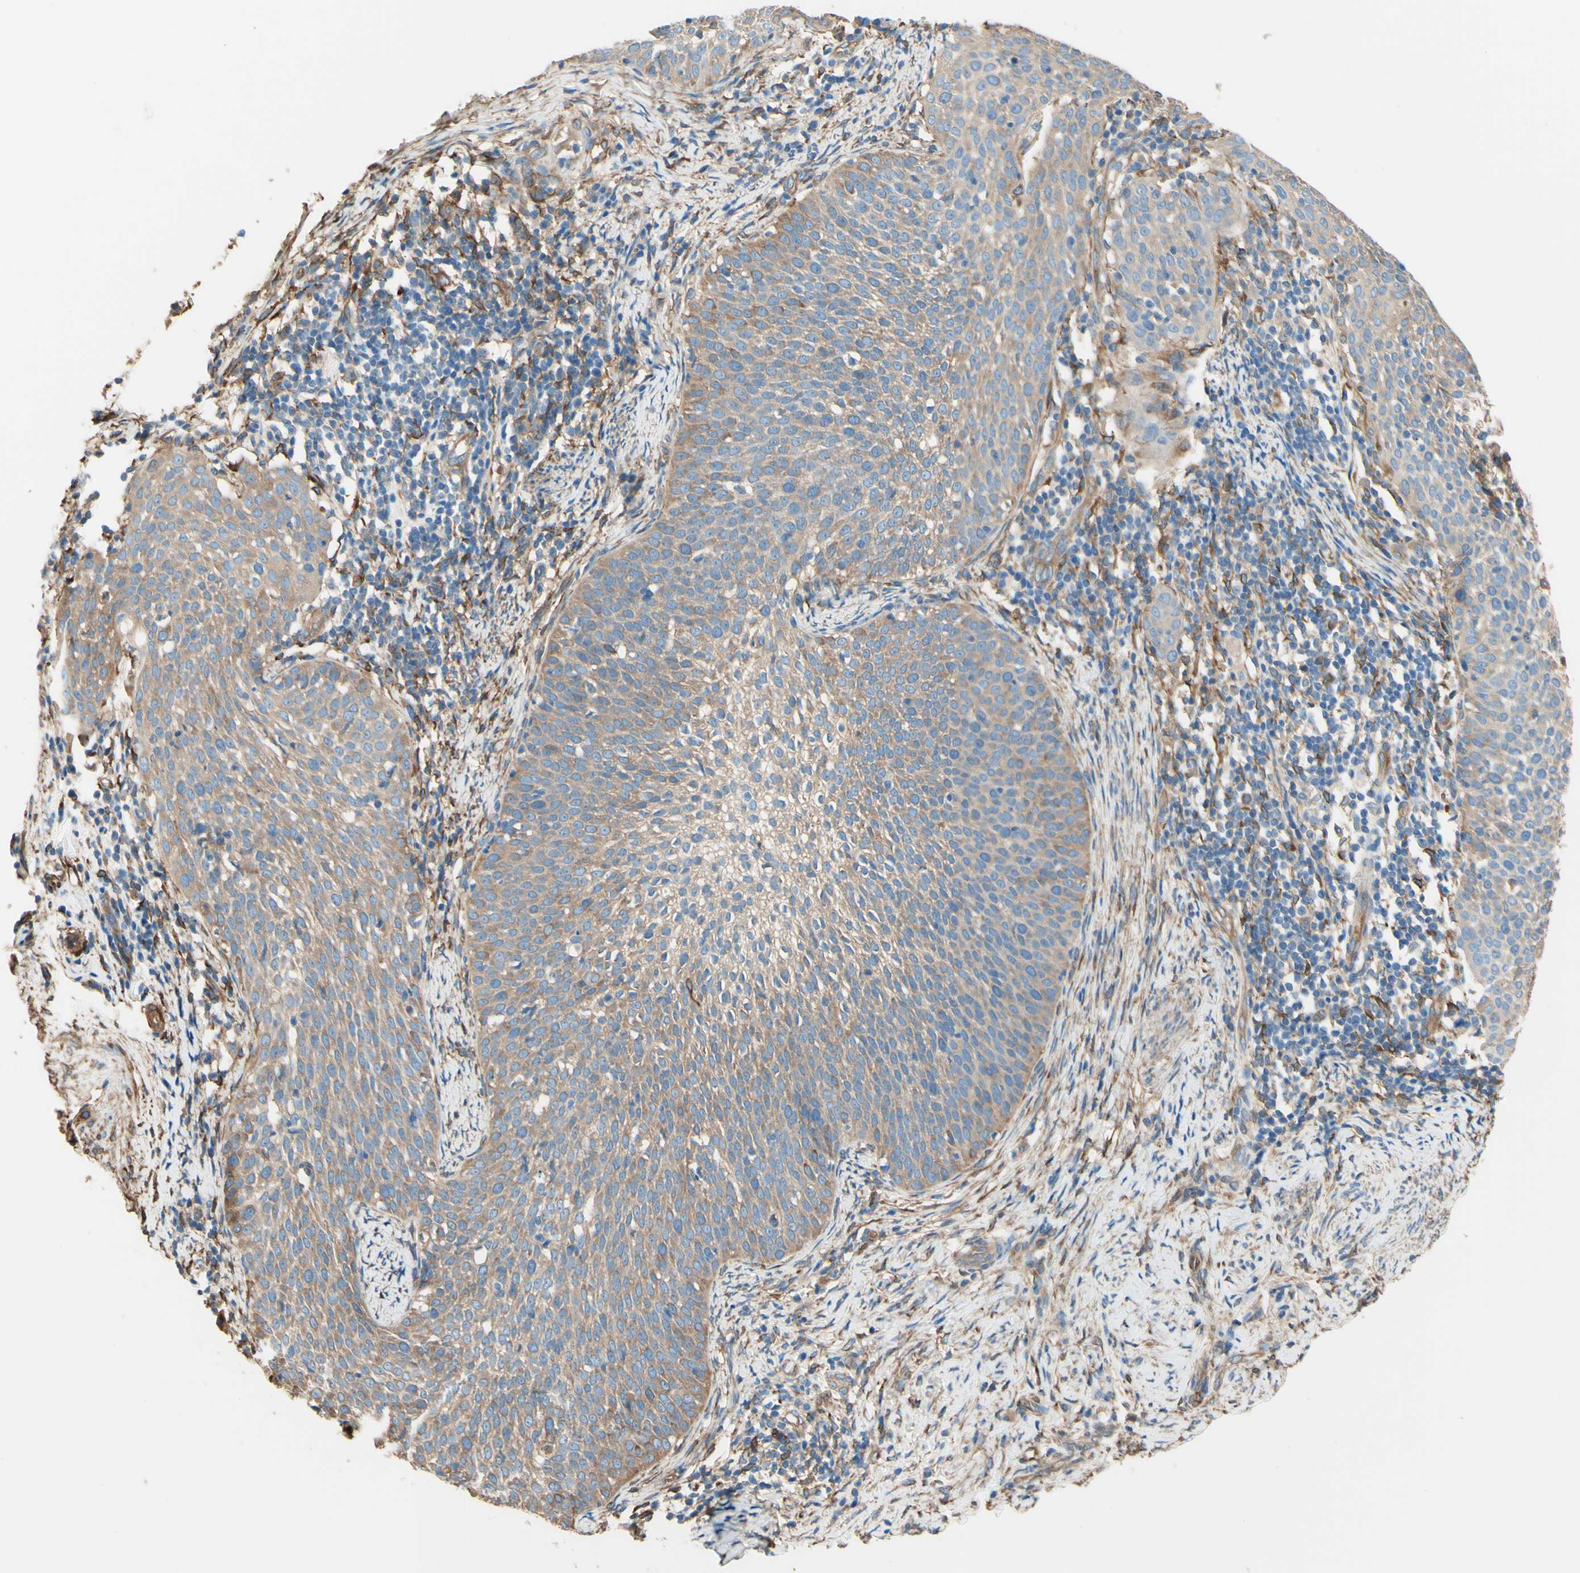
{"staining": {"intensity": "weak", "quantity": ">75%", "location": "cytoplasmic/membranous"}, "tissue": "cervical cancer", "cell_type": "Tumor cells", "image_type": "cancer", "snomed": [{"axis": "morphology", "description": "Squamous cell carcinoma, NOS"}, {"axis": "topography", "description": "Cervix"}], "caption": "Weak cytoplasmic/membranous positivity for a protein is appreciated in approximately >75% of tumor cells of cervical cancer using IHC.", "gene": "DPYSL3", "patient": {"sex": "female", "age": 51}}